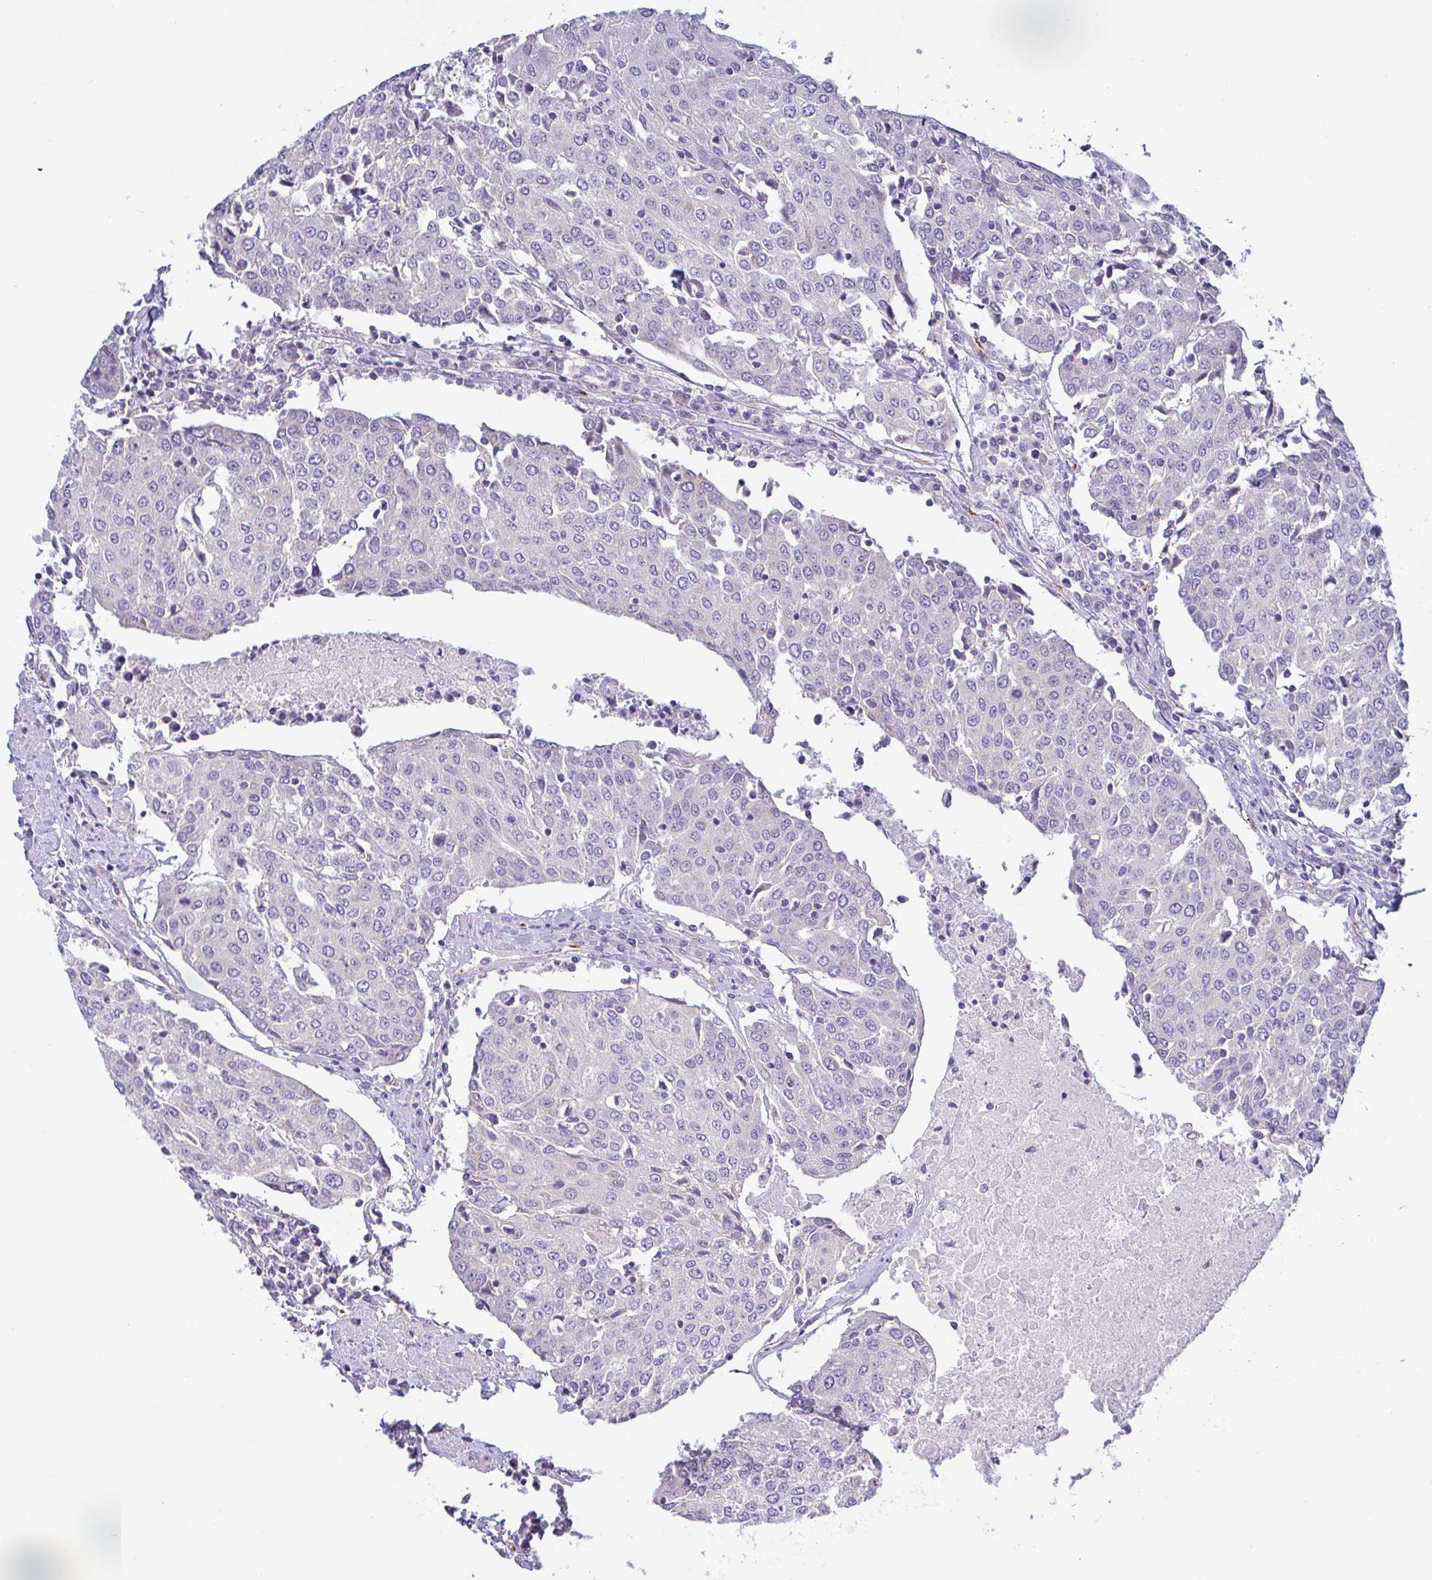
{"staining": {"intensity": "negative", "quantity": "none", "location": "none"}, "tissue": "urothelial cancer", "cell_type": "Tumor cells", "image_type": "cancer", "snomed": [{"axis": "morphology", "description": "Urothelial carcinoma, High grade"}, {"axis": "topography", "description": "Urinary bladder"}], "caption": "Immunohistochemical staining of human urothelial cancer demonstrates no significant staining in tumor cells.", "gene": "PLCD4", "patient": {"sex": "female", "age": 85}}